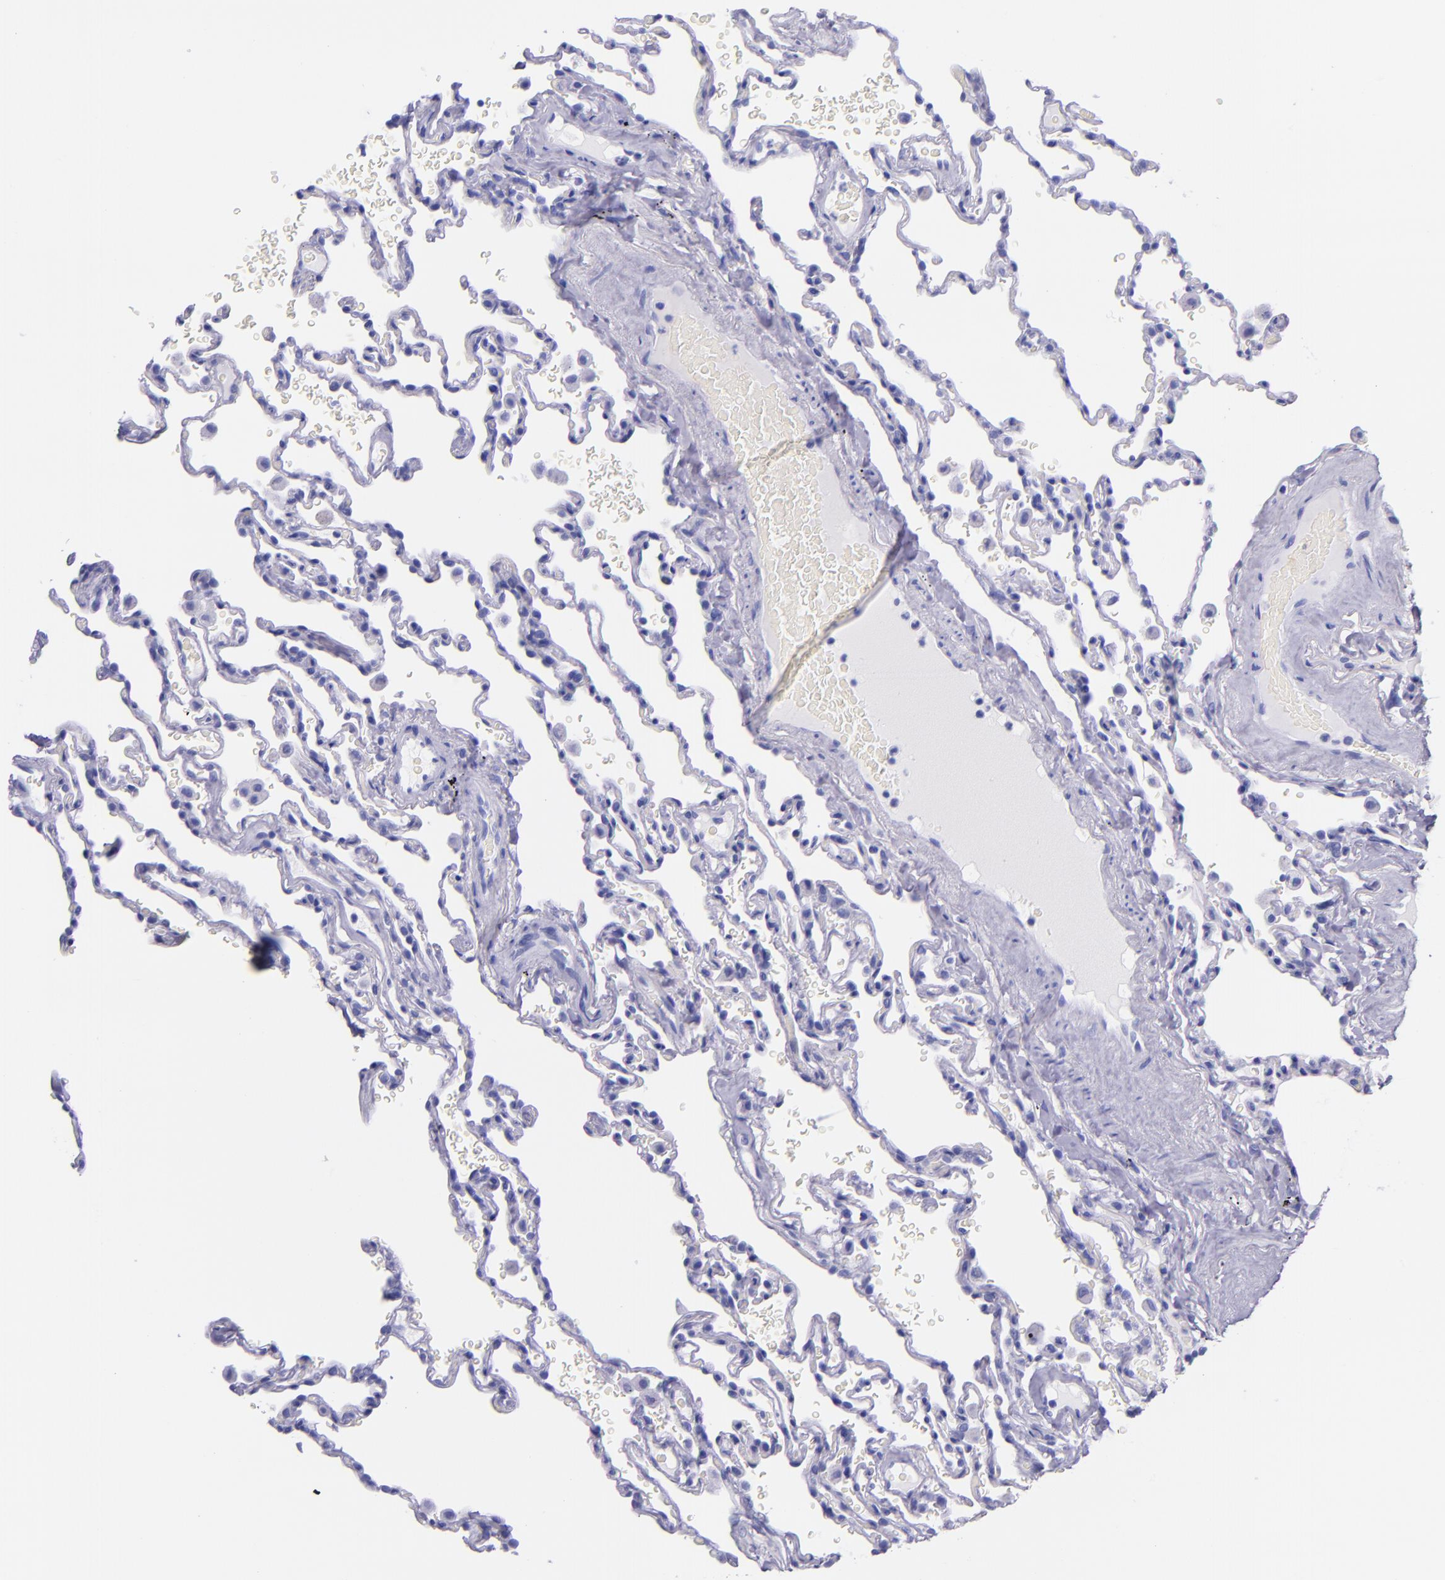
{"staining": {"intensity": "negative", "quantity": "none", "location": "none"}, "tissue": "lung", "cell_type": "Alveolar cells", "image_type": "normal", "snomed": [{"axis": "morphology", "description": "Normal tissue, NOS"}, {"axis": "topography", "description": "Lung"}], "caption": "Human lung stained for a protein using immunohistochemistry (IHC) exhibits no positivity in alveolar cells.", "gene": "MBP", "patient": {"sex": "male", "age": 59}}